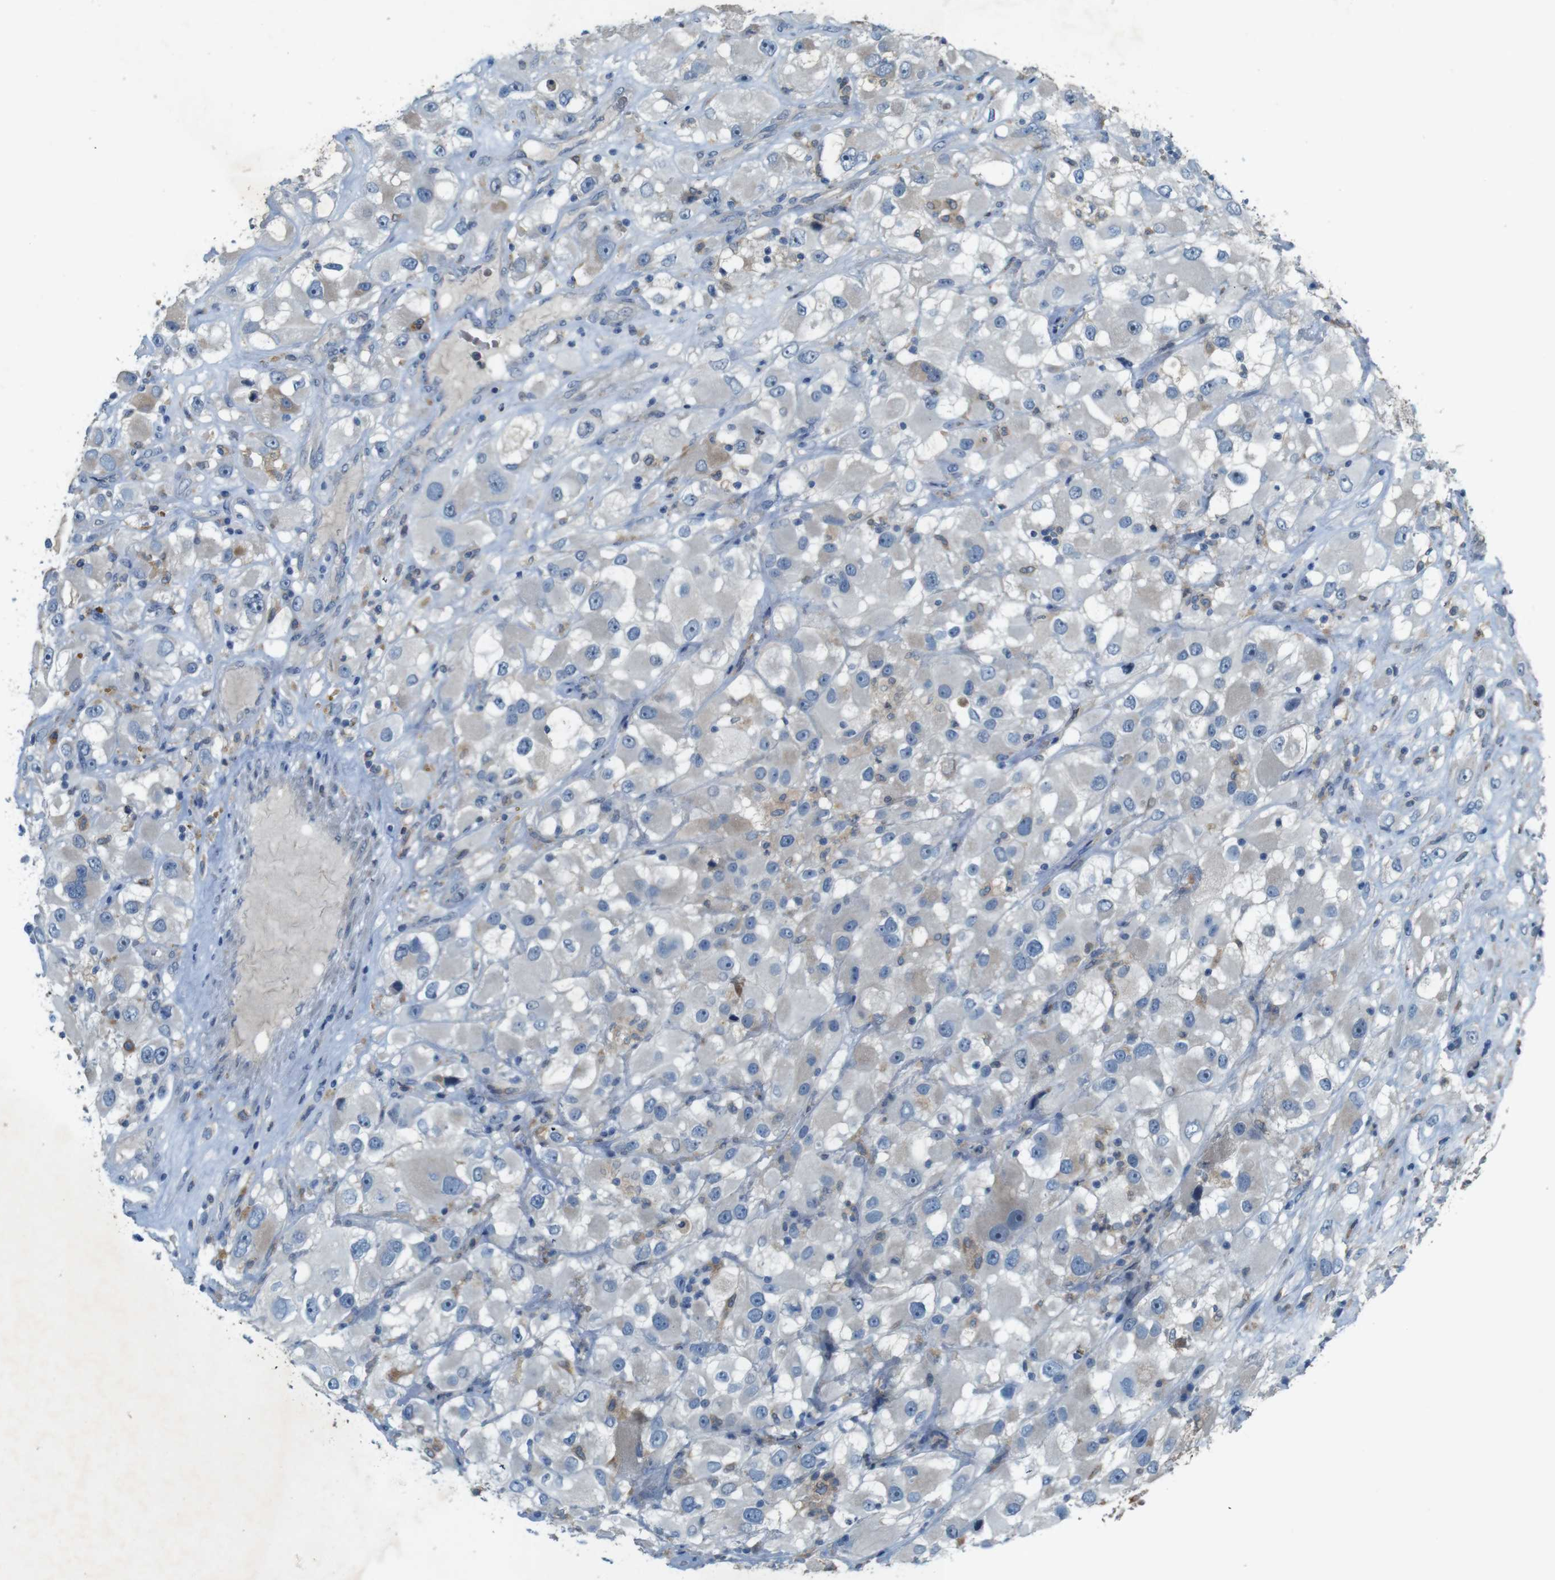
{"staining": {"intensity": "weak", "quantity": "<25%", "location": "cytoplasmic/membranous"}, "tissue": "renal cancer", "cell_type": "Tumor cells", "image_type": "cancer", "snomed": [{"axis": "morphology", "description": "Adenocarcinoma, NOS"}, {"axis": "topography", "description": "Kidney"}], "caption": "DAB (3,3'-diaminobenzidine) immunohistochemical staining of renal cancer (adenocarcinoma) reveals no significant staining in tumor cells.", "gene": "MOGAT3", "patient": {"sex": "female", "age": 52}}